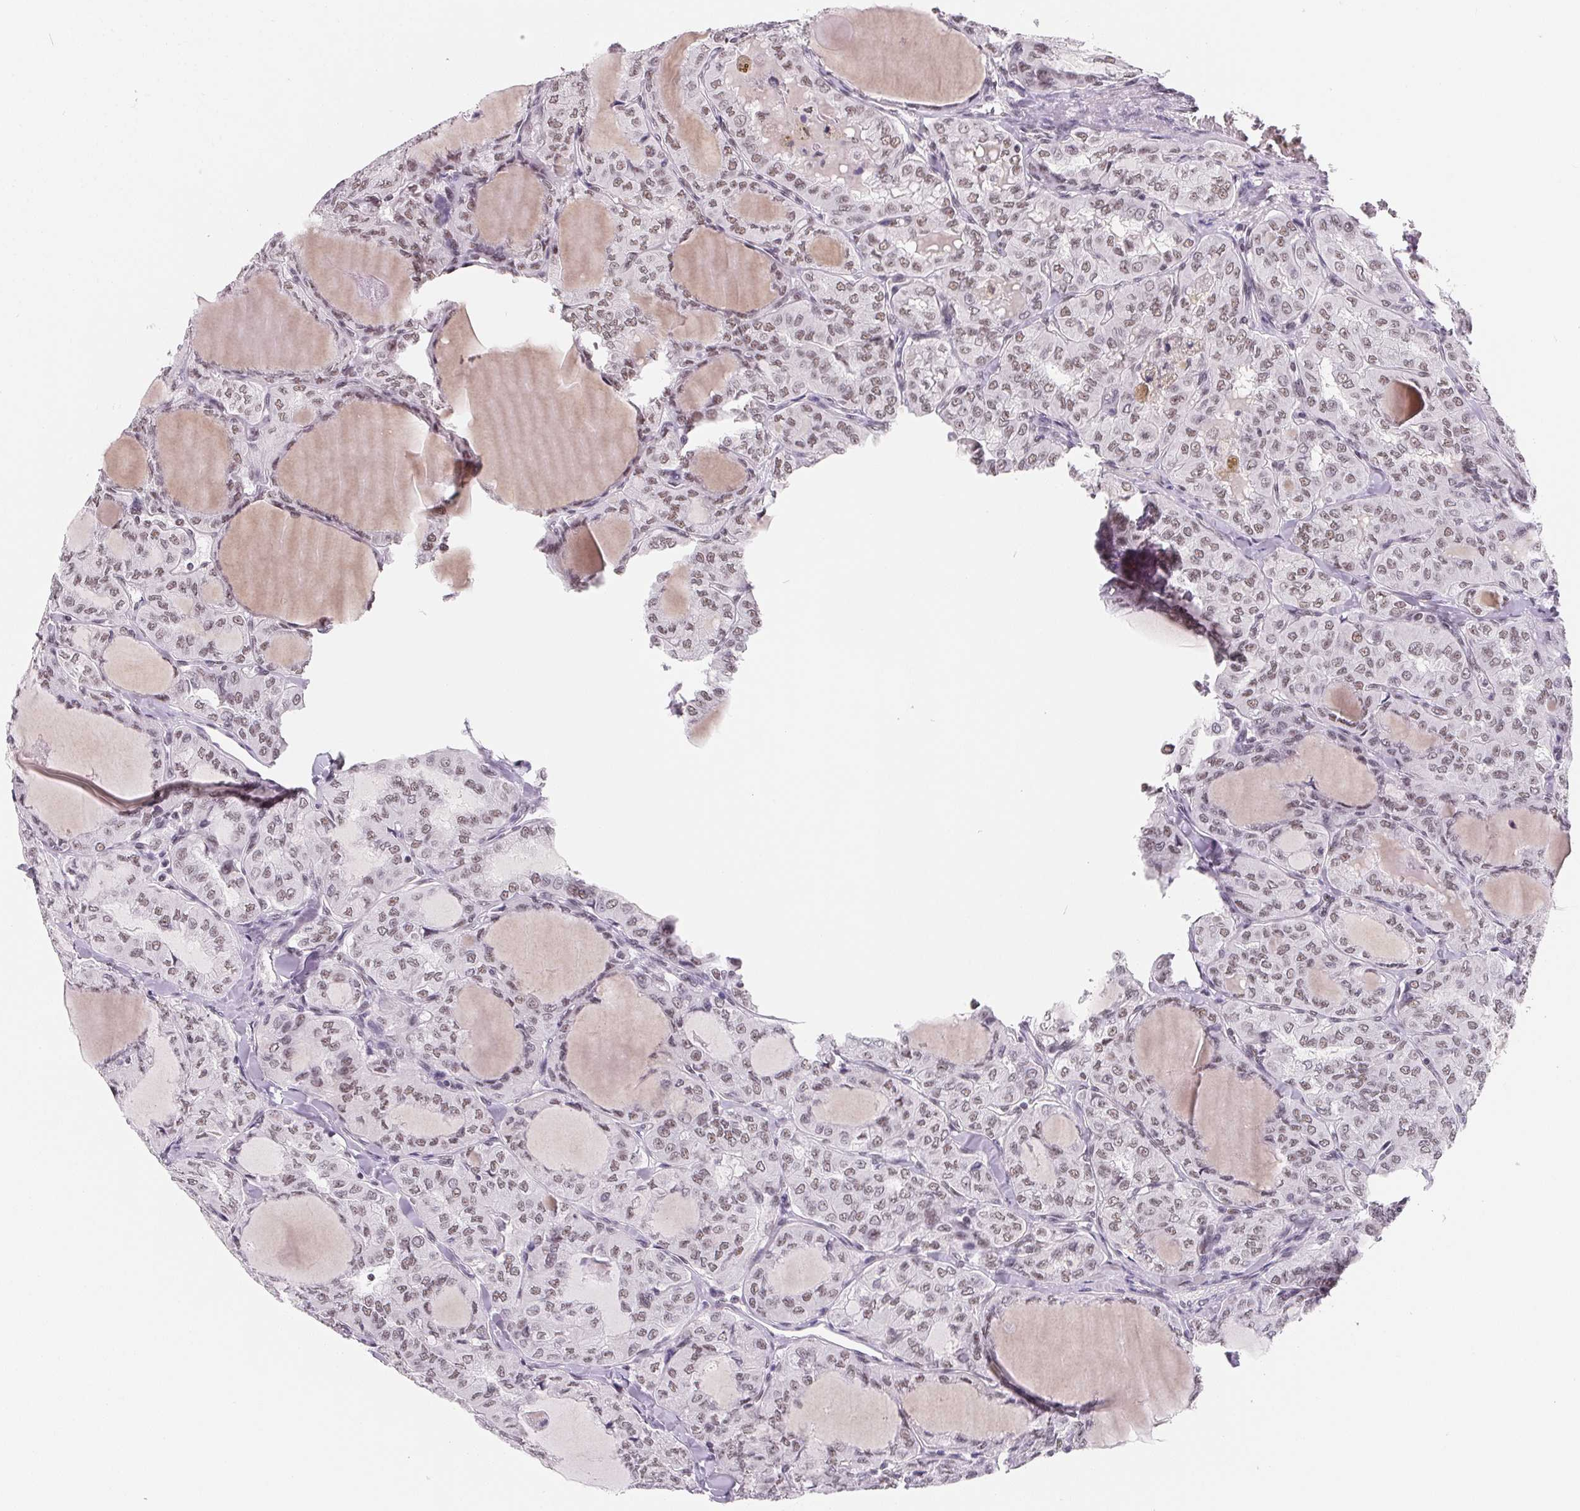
{"staining": {"intensity": "weak", "quantity": ">75%", "location": "nuclear"}, "tissue": "thyroid cancer", "cell_type": "Tumor cells", "image_type": "cancer", "snomed": [{"axis": "morphology", "description": "Papillary adenocarcinoma, NOS"}, {"axis": "topography", "description": "Thyroid gland"}], "caption": "Weak nuclear positivity is appreciated in approximately >75% of tumor cells in papillary adenocarcinoma (thyroid). The staining is performed using DAB (3,3'-diaminobenzidine) brown chromogen to label protein expression. The nuclei are counter-stained blue using hematoxylin.", "gene": "TCERG1", "patient": {"sex": "male", "age": 20}}